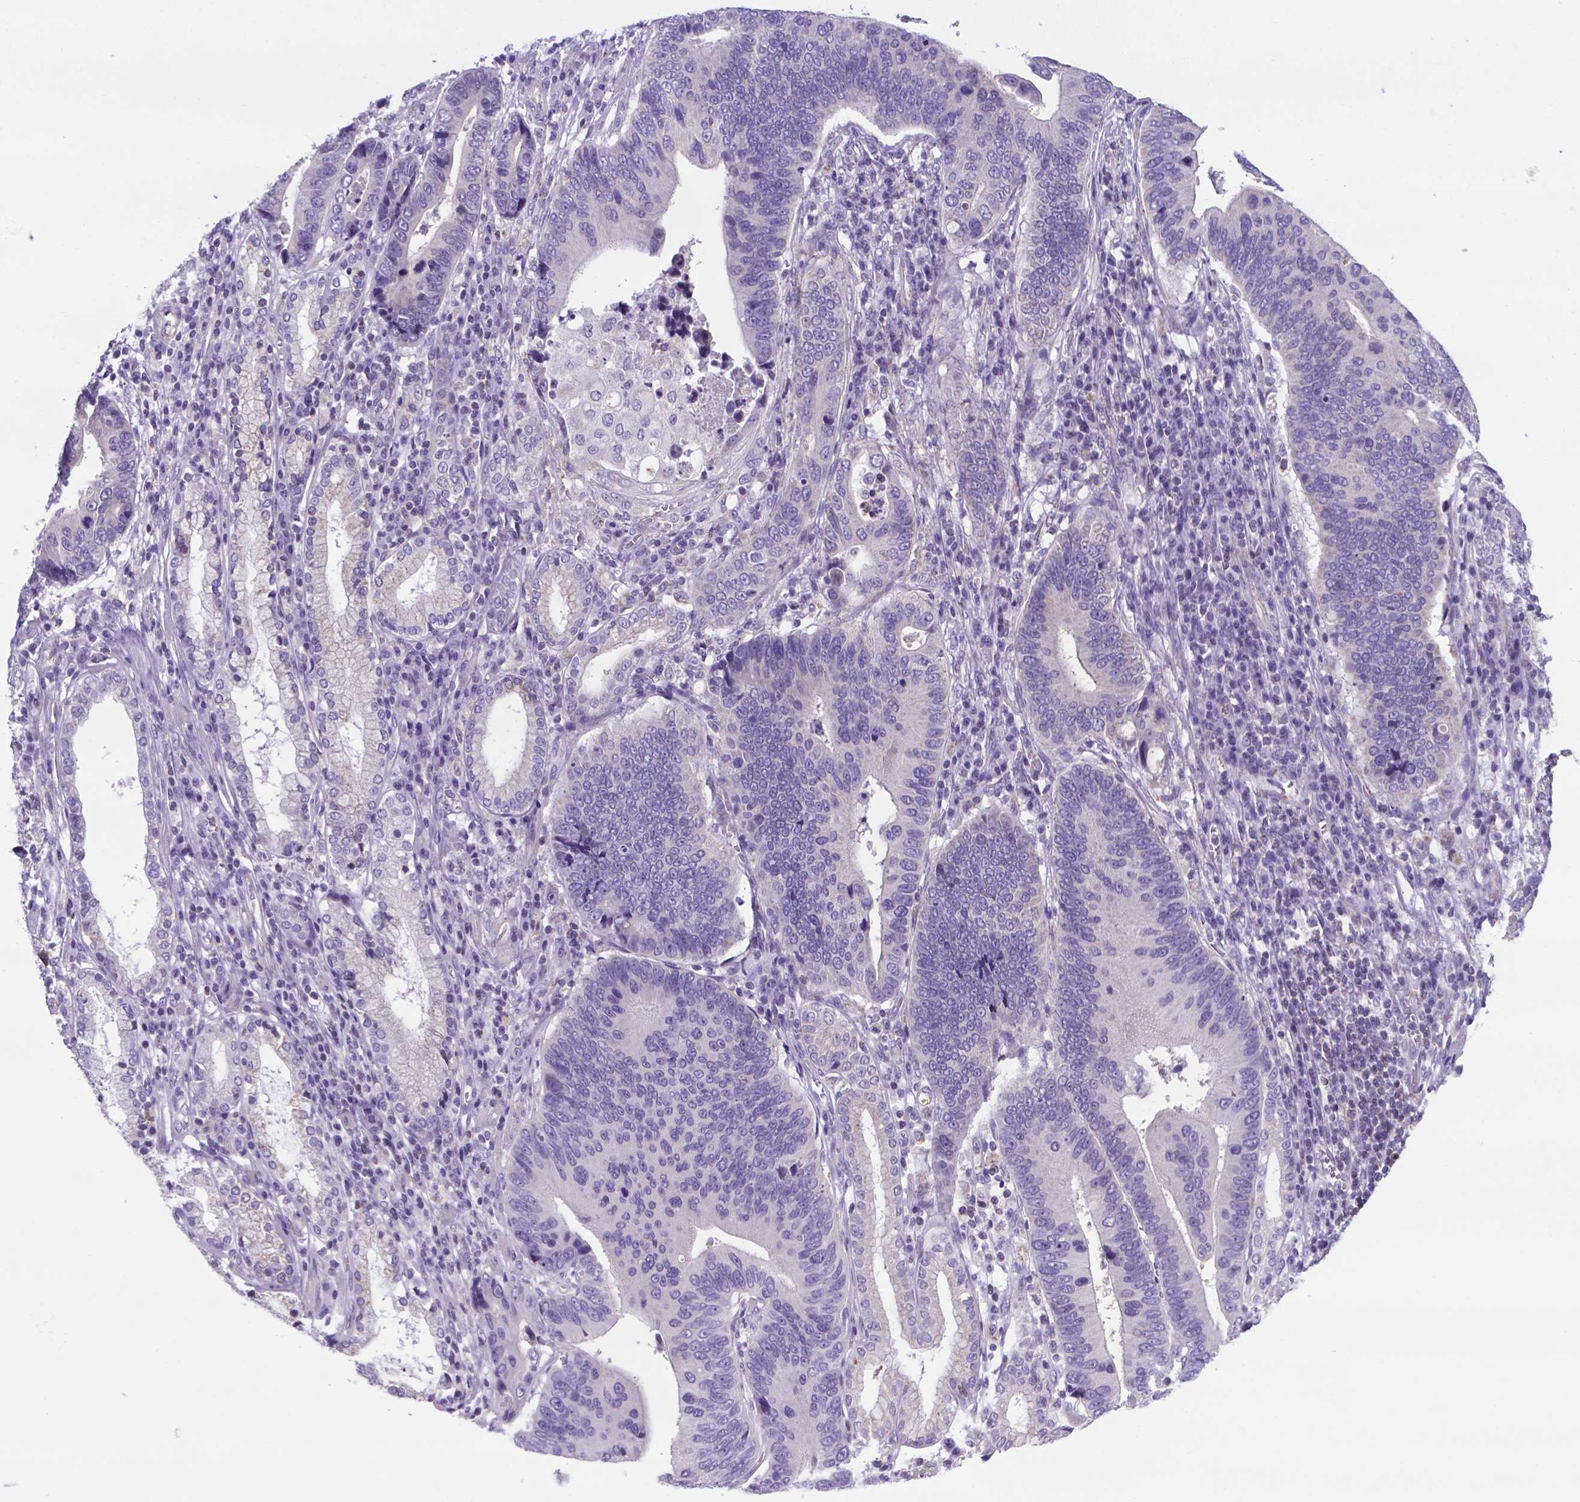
{"staining": {"intensity": "negative", "quantity": "none", "location": "none"}, "tissue": "stomach cancer", "cell_type": "Tumor cells", "image_type": "cancer", "snomed": [{"axis": "morphology", "description": "Adenocarcinoma, NOS"}, {"axis": "topography", "description": "Stomach"}], "caption": "Immunohistochemistry of human stomach adenocarcinoma demonstrates no staining in tumor cells.", "gene": "POU3F3", "patient": {"sex": "male", "age": 84}}